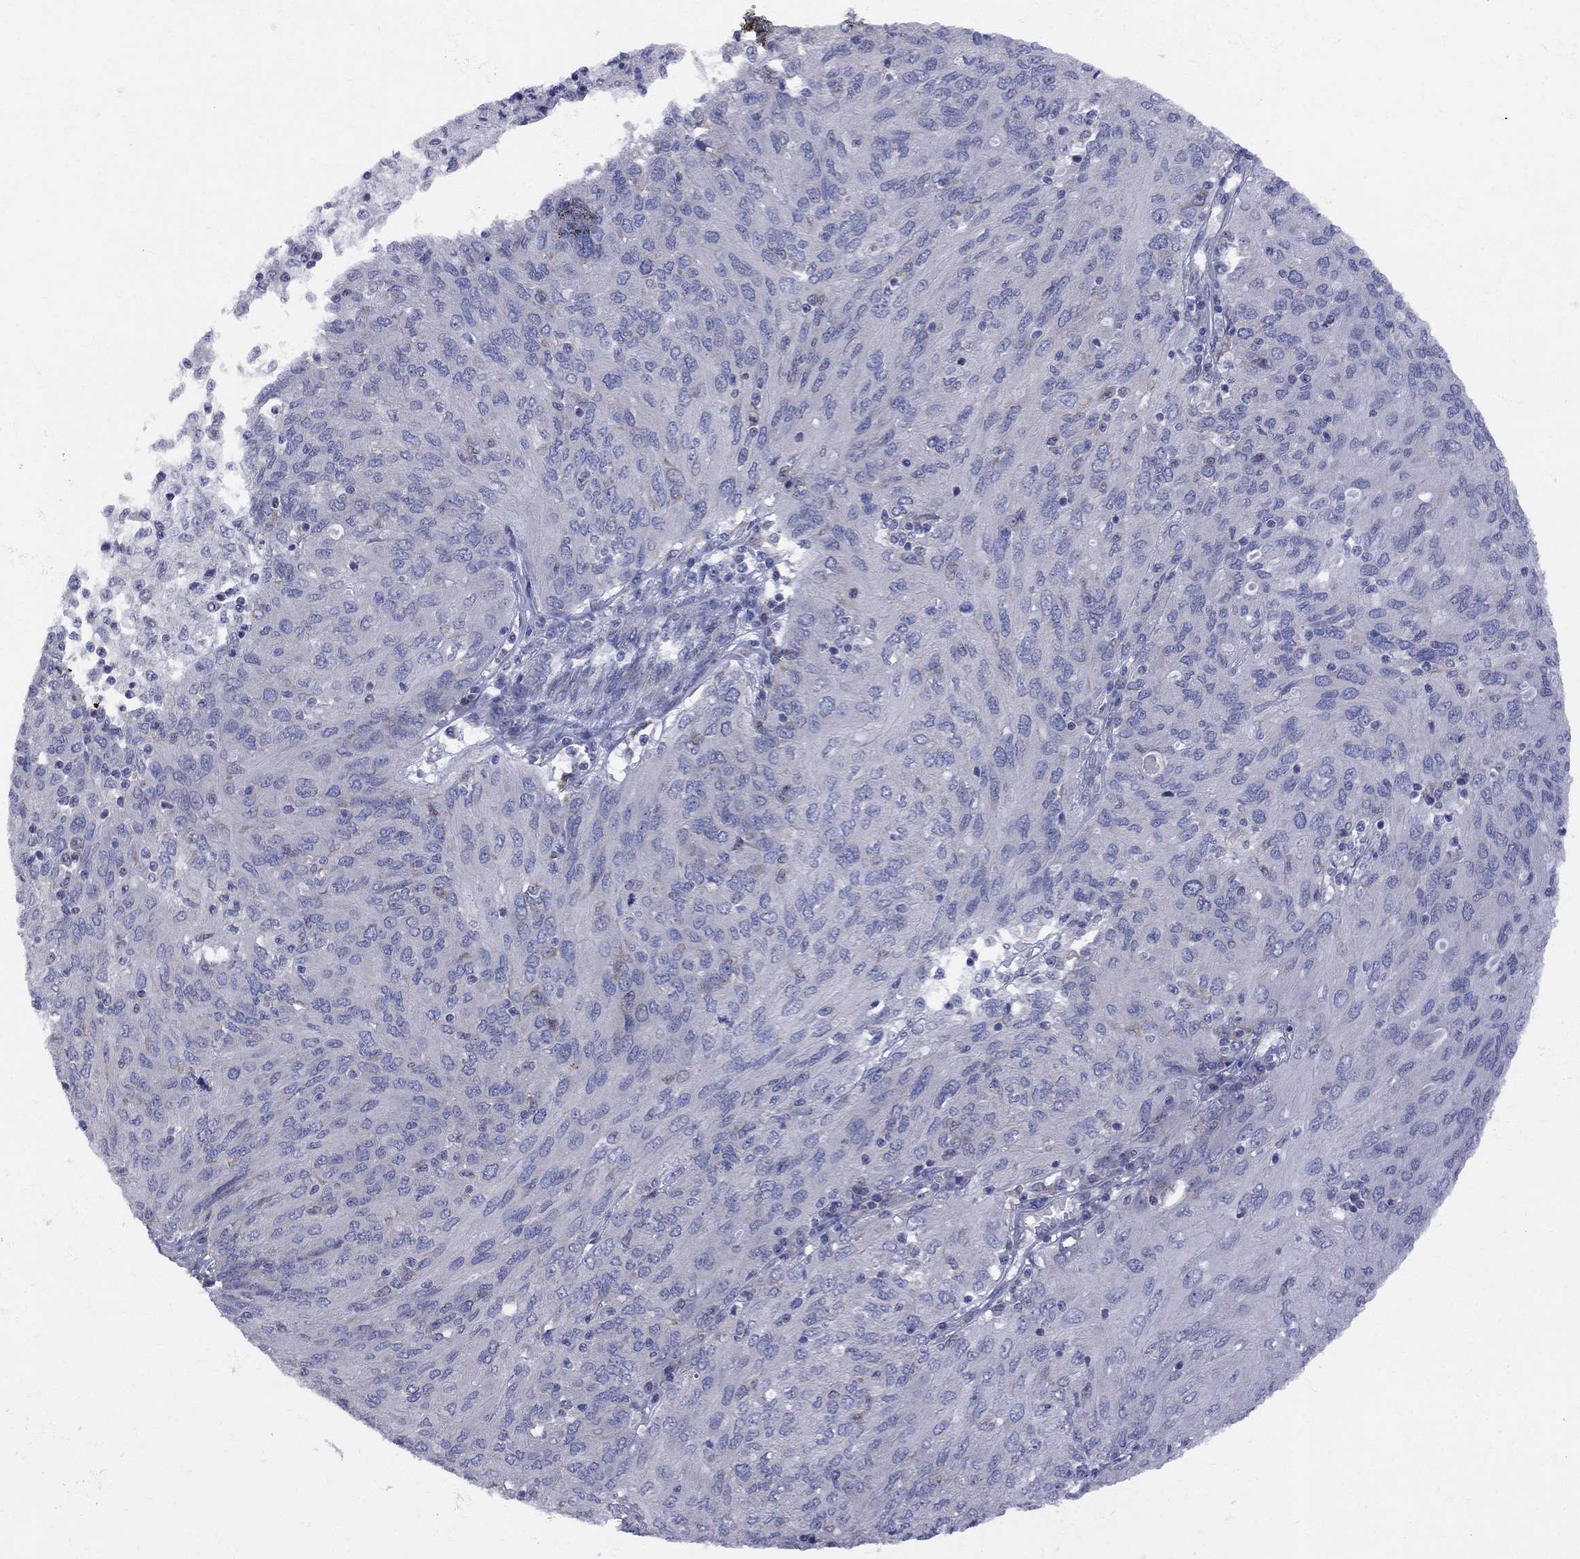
{"staining": {"intensity": "negative", "quantity": "none", "location": "none"}, "tissue": "ovarian cancer", "cell_type": "Tumor cells", "image_type": "cancer", "snomed": [{"axis": "morphology", "description": "Carcinoma, endometroid"}, {"axis": "topography", "description": "Ovary"}], "caption": "Ovarian endometroid carcinoma was stained to show a protein in brown. There is no significant expression in tumor cells.", "gene": "CNOT11", "patient": {"sex": "female", "age": 50}}